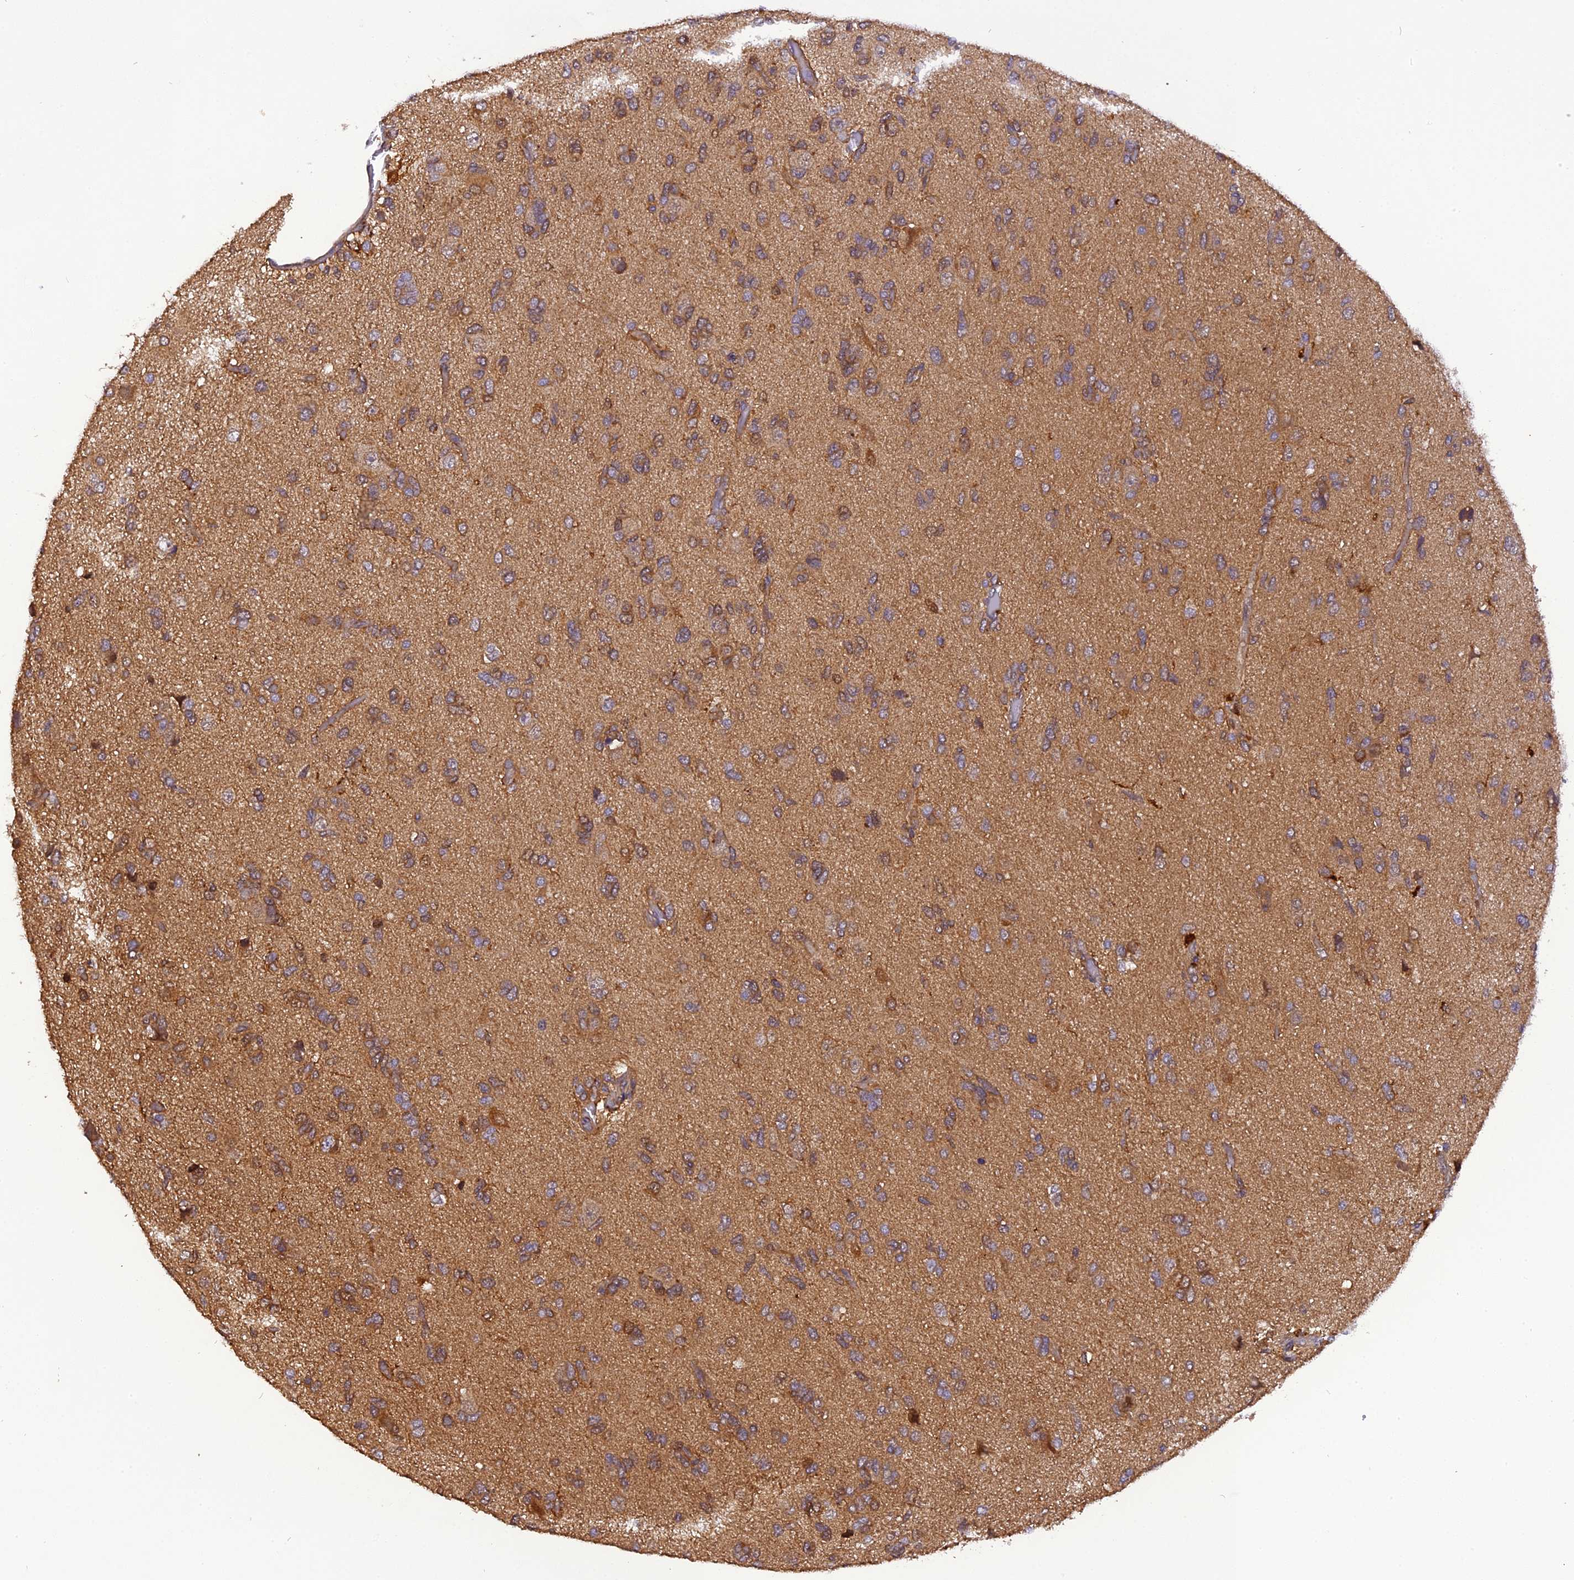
{"staining": {"intensity": "moderate", "quantity": "25%-75%", "location": "cytoplasmic/membranous"}, "tissue": "glioma", "cell_type": "Tumor cells", "image_type": "cancer", "snomed": [{"axis": "morphology", "description": "Glioma, malignant, High grade"}, {"axis": "topography", "description": "Brain"}], "caption": "Glioma tissue exhibits moderate cytoplasmic/membranous expression in about 25%-75% of tumor cells, visualized by immunohistochemistry.", "gene": "STOML1", "patient": {"sex": "female", "age": 59}}